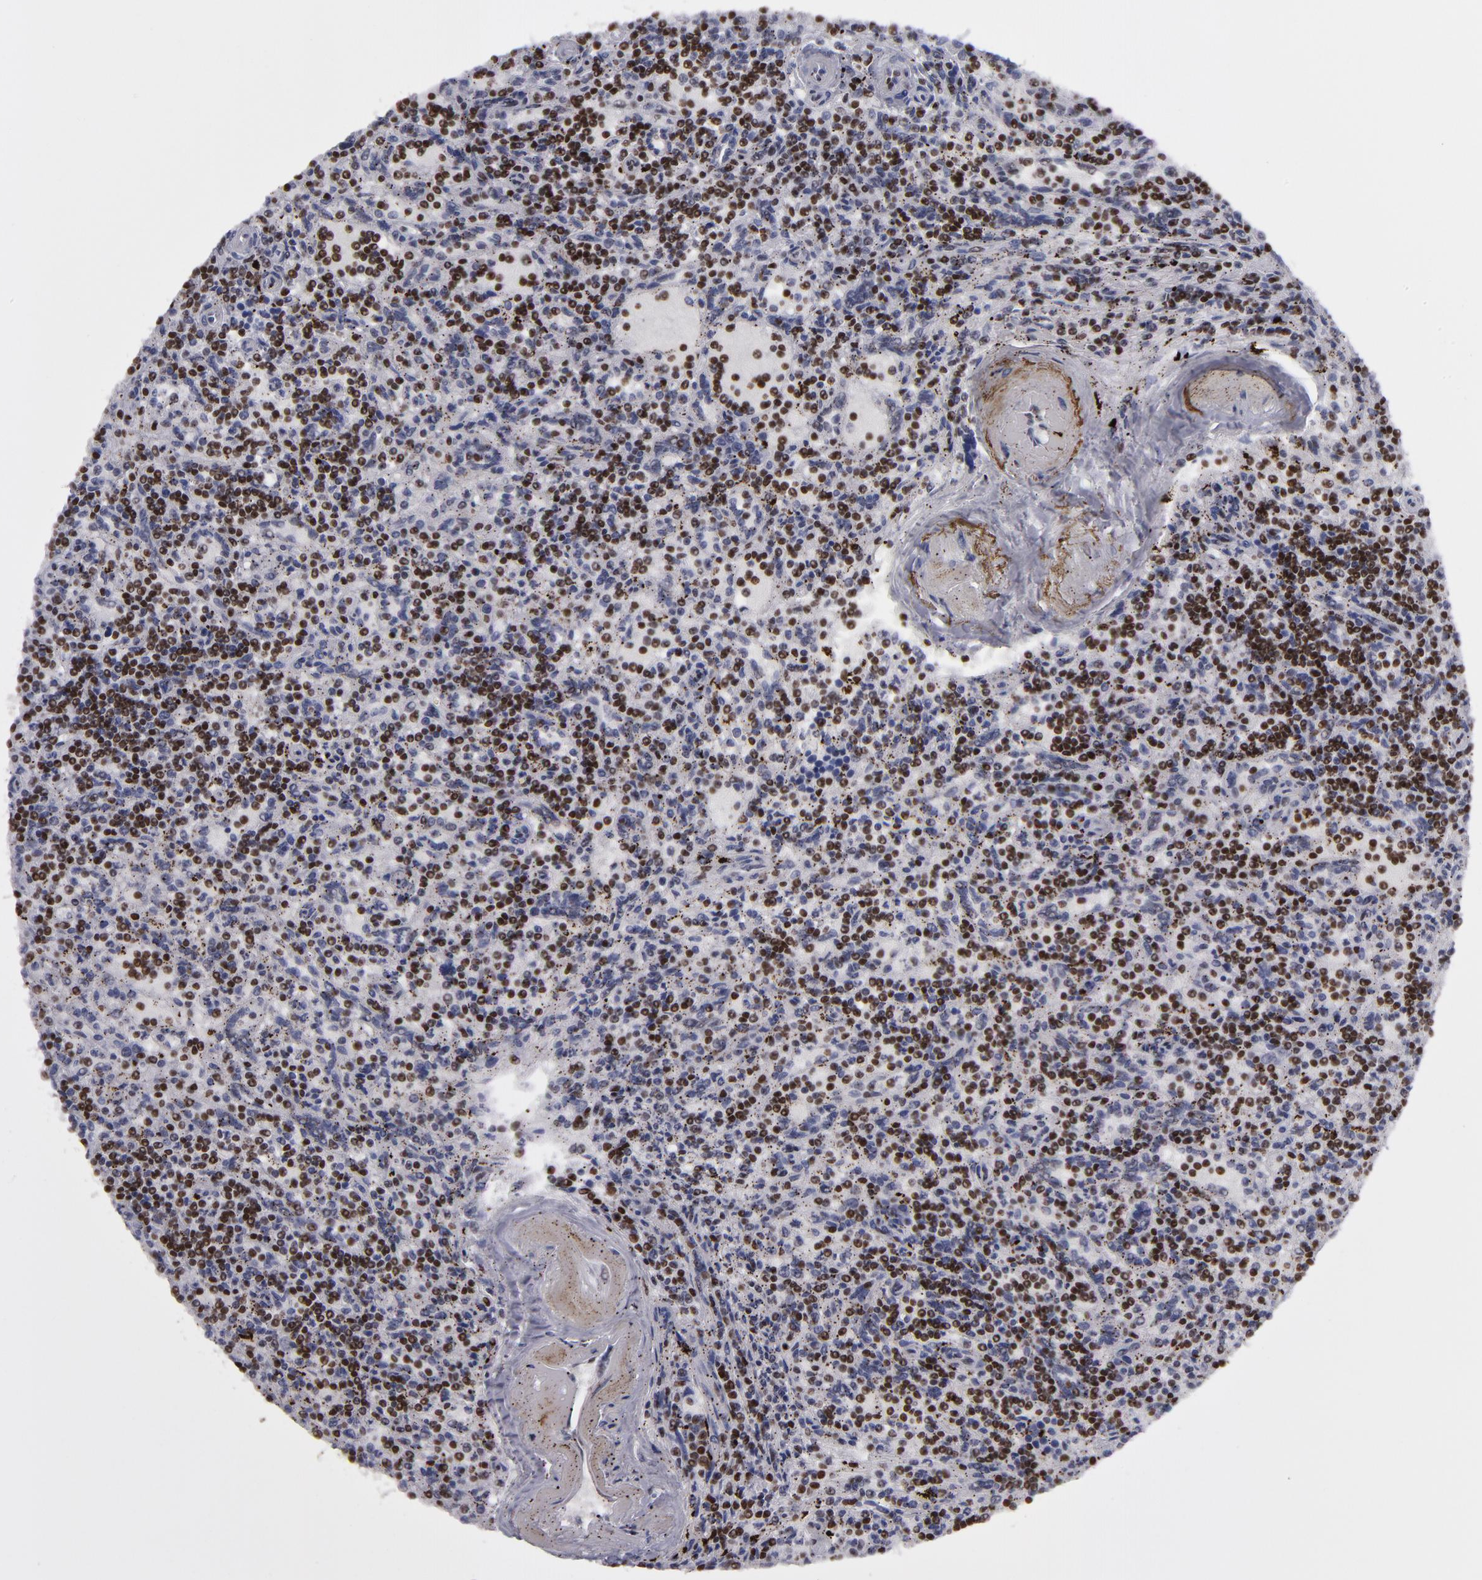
{"staining": {"intensity": "strong", "quantity": "25%-75%", "location": "nuclear"}, "tissue": "lymphoma", "cell_type": "Tumor cells", "image_type": "cancer", "snomed": [{"axis": "morphology", "description": "Malignant lymphoma, non-Hodgkin's type, Low grade"}, {"axis": "topography", "description": "Spleen"}], "caption": "High-power microscopy captured an immunohistochemistry (IHC) histopathology image of lymphoma, revealing strong nuclear expression in approximately 25%-75% of tumor cells.", "gene": "TERF2", "patient": {"sex": "male", "age": 73}}